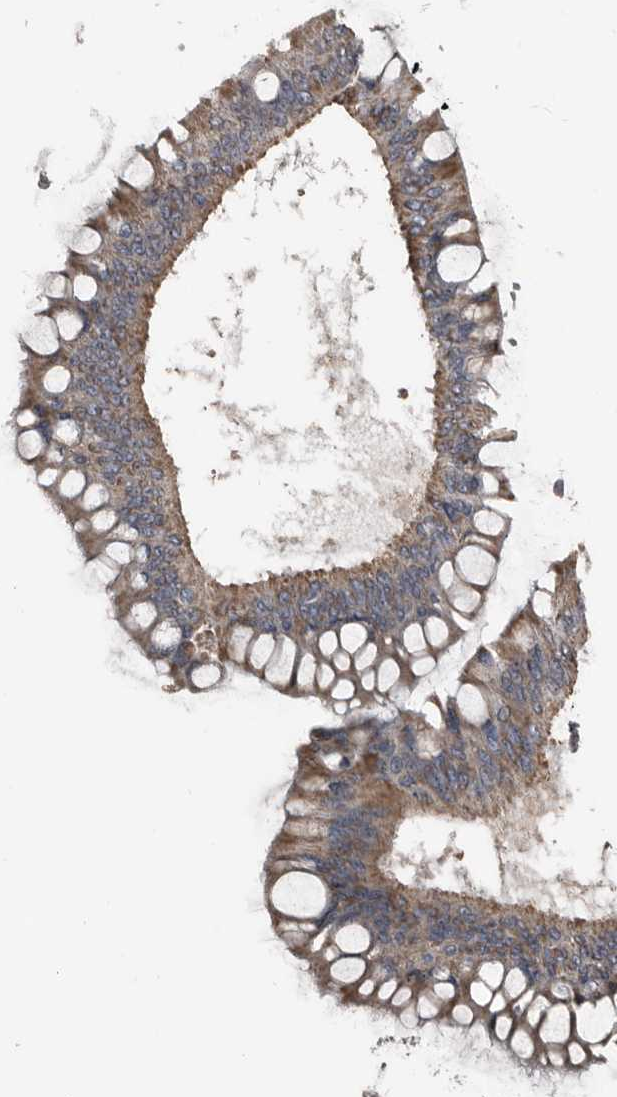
{"staining": {"intensity": "moderate", "quantity": ">75%", "location": "cytoplasmic/membranous"}, "tissue": "ovarian cancer", "cell_type": "Tumor cells", "image_type": "cancer", "snomed": [{"axis": "morphology", "description": "Cystadenocarcinoma, mucinous, NOS"}, {"axis": "topography", "description": "Ovary"}], "caption": "Protein expression analysis of human ovarian cancer reveals moderate cytoplasmic/membranous positivity in about >75% of tumor cells.", "gene": "GREB1", "patient": {"sex": "female", "age": 73}}